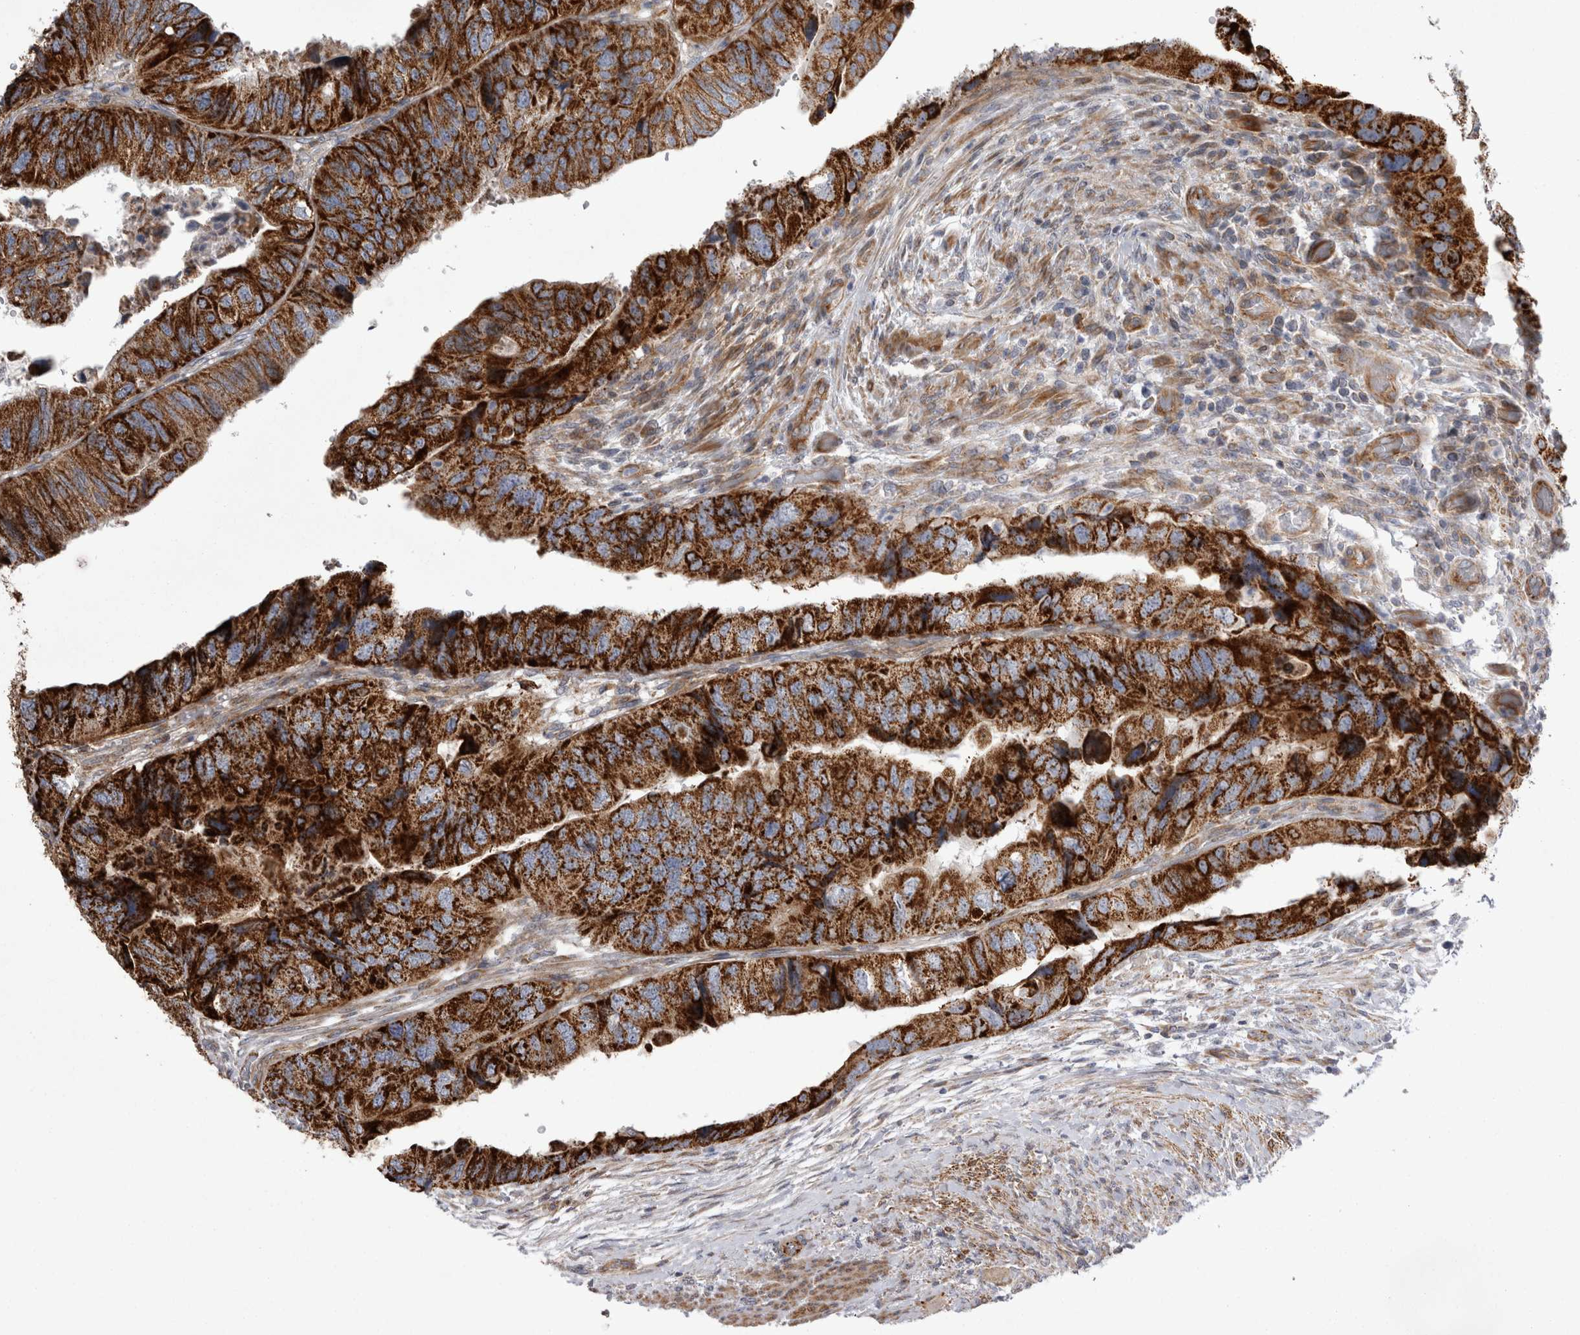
{"staining": {"intensity": "strong", "quantity": ">75%", "location": "cytoplasmic/membranous"}, "tissue": "colorectal cancer", "cell_type": "Tumor cells", "image_type": "cancer", "snomed": [{"axis": "morphology", "description": "Adenocarcinoma, NOS"}, {"axis": "topography", "description": "Rectum"}], "caption": "Human colorectal cancer stained for a protein (brown) reveals strong cytoplasmic/membranous positive expression in about >75% of tumor cells.", "gene": "TSPOAP1", "patient": {"sex": "male", "age": 63}}